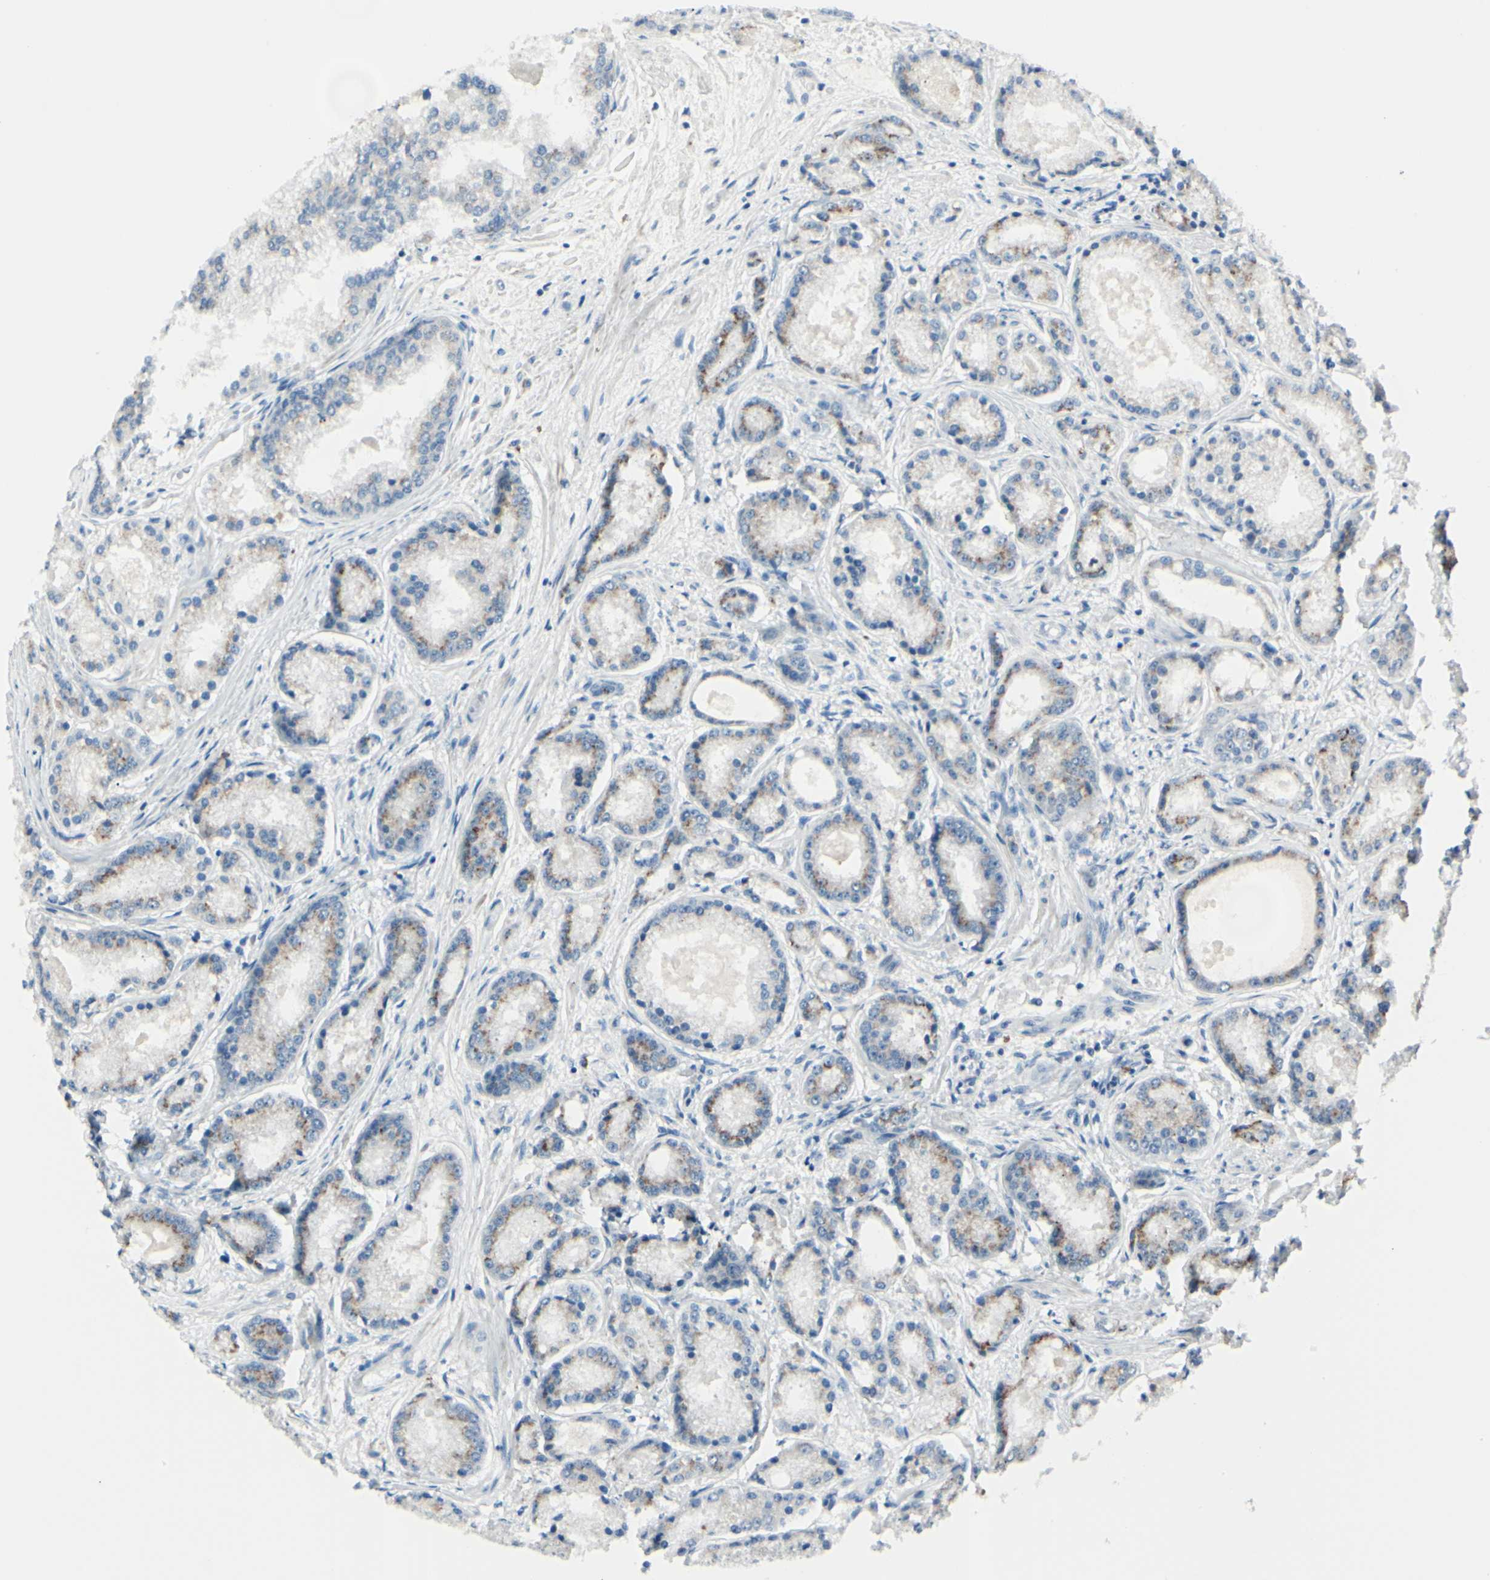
{"staining": {"intensity": "moderate", "quantity": "25%-75%", "location": "cytoplasmic/membranous"}, "tissue": "prostate cancer", "cell_type": "Tumor cells", "image_type": "cancer", "snomed": [{"axis": "morphology", "description": "Adenocarcinoma, High grade"}, {"axis": "topography", "description": "Prostate"}], "caption": "Brown immunohistochemical staining in human adenocarcinoma (high-grade) (prostate) displays moderate cytoplasmic/membranous staining in about 25%-75% of tumor cells.", "gene": "B4GALT1", "patient": {"sex": "male", "age": 59}}